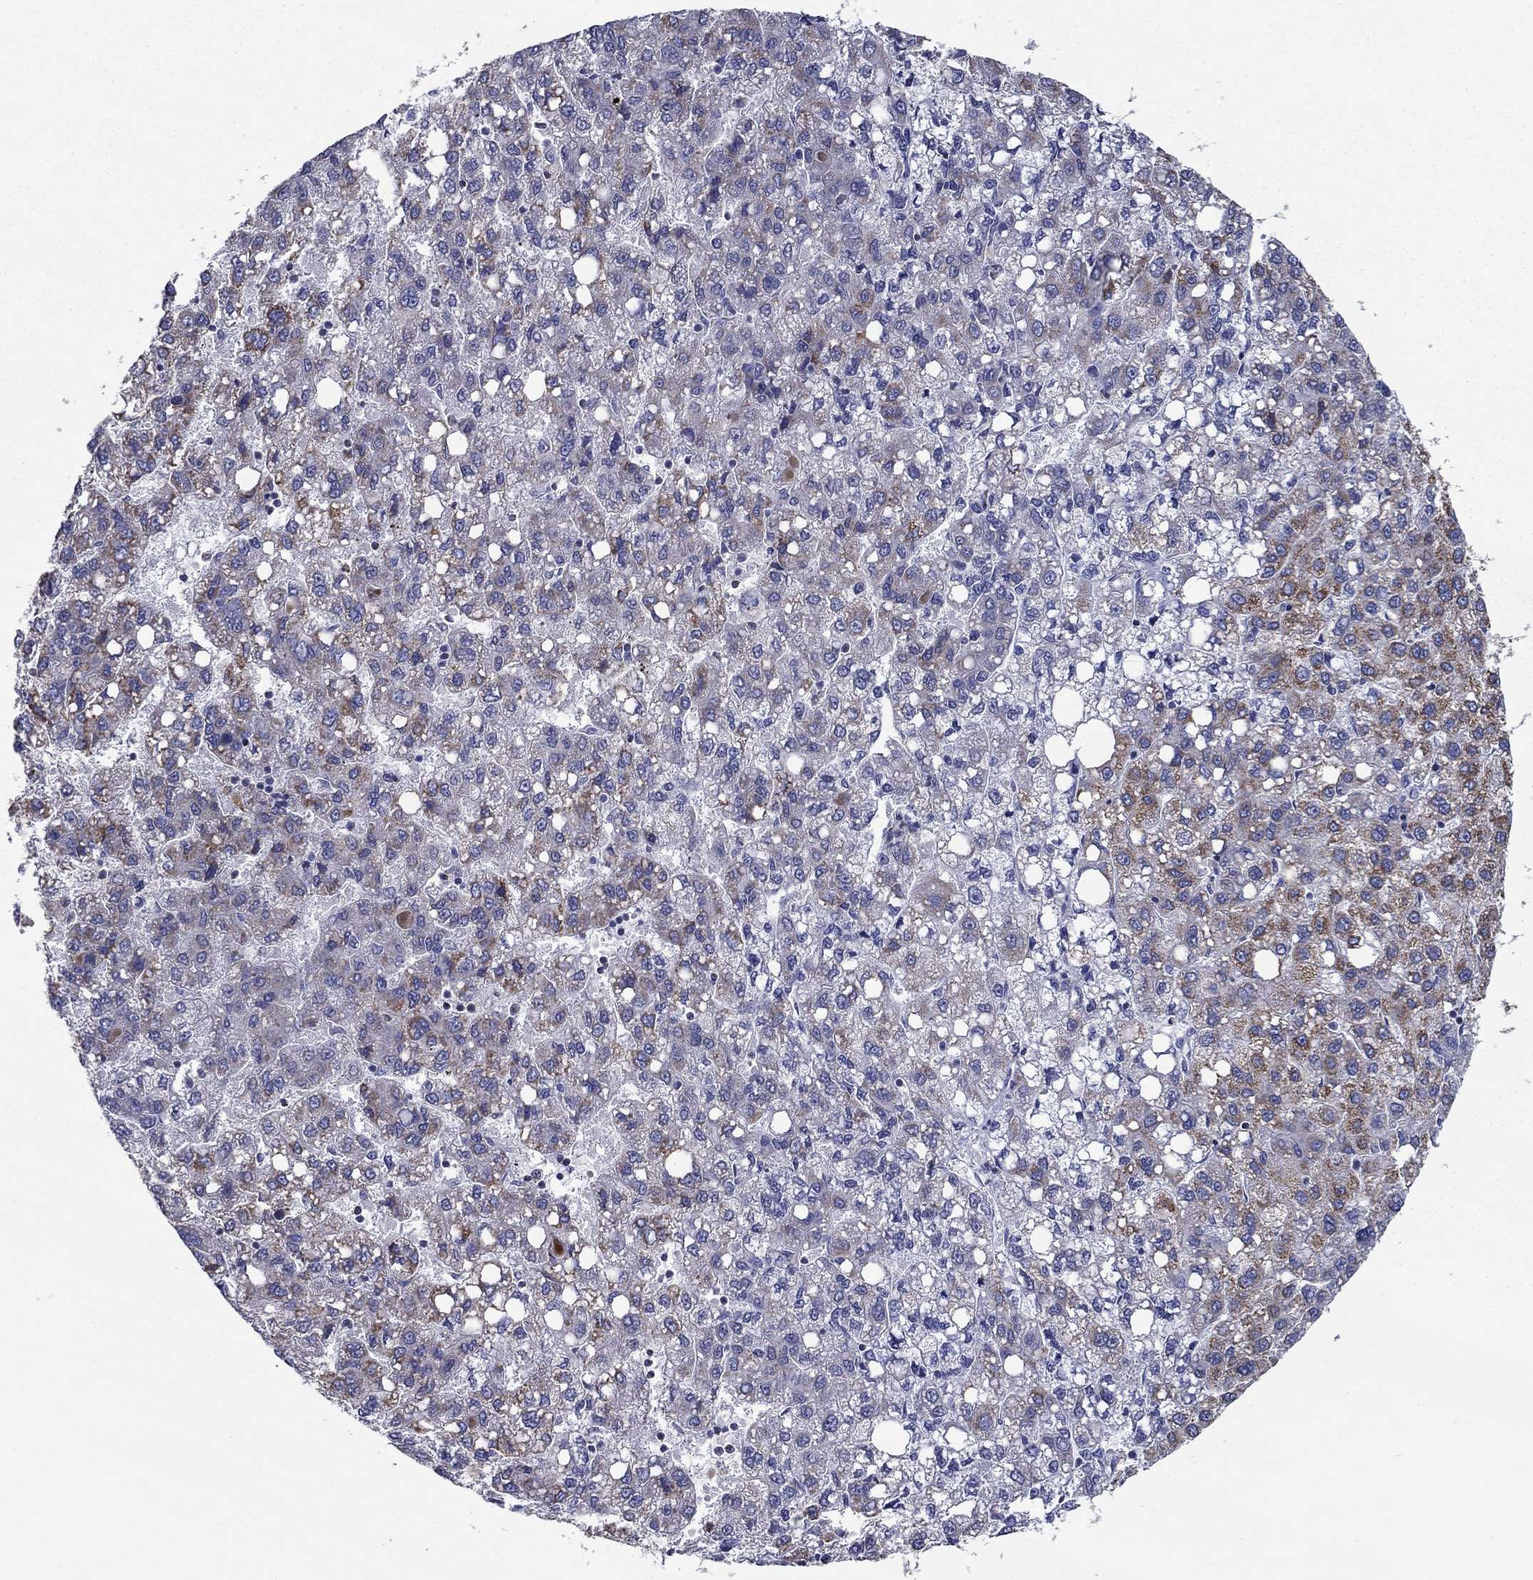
{"staining": {"intensity": "moderate", "quantity": "25%-75%", "location": "cytoplasmic/membranous"}, "tissue": "liver cancer", "cell_type": "Tumor cells", "image_type": "cancer", "snomed": [{"axis": "morphology", "description": "Carcinoma, Hepatocellular, NOS"}, {"axis": "topography", "description": "Liver"}], "caption": "A histopathology image of liver cancer stained for a protein shows moderate cytoplasmic/membranous brown staining in tumor cells. Using DAB (3,3'-diaminobenzidine) (brown) and hematoxylin (blue) stains, captured at high magnification using brightfield microscopy.", "gene": "NDUFA4L2", "patient": {"sex": "female", "age": 82}}